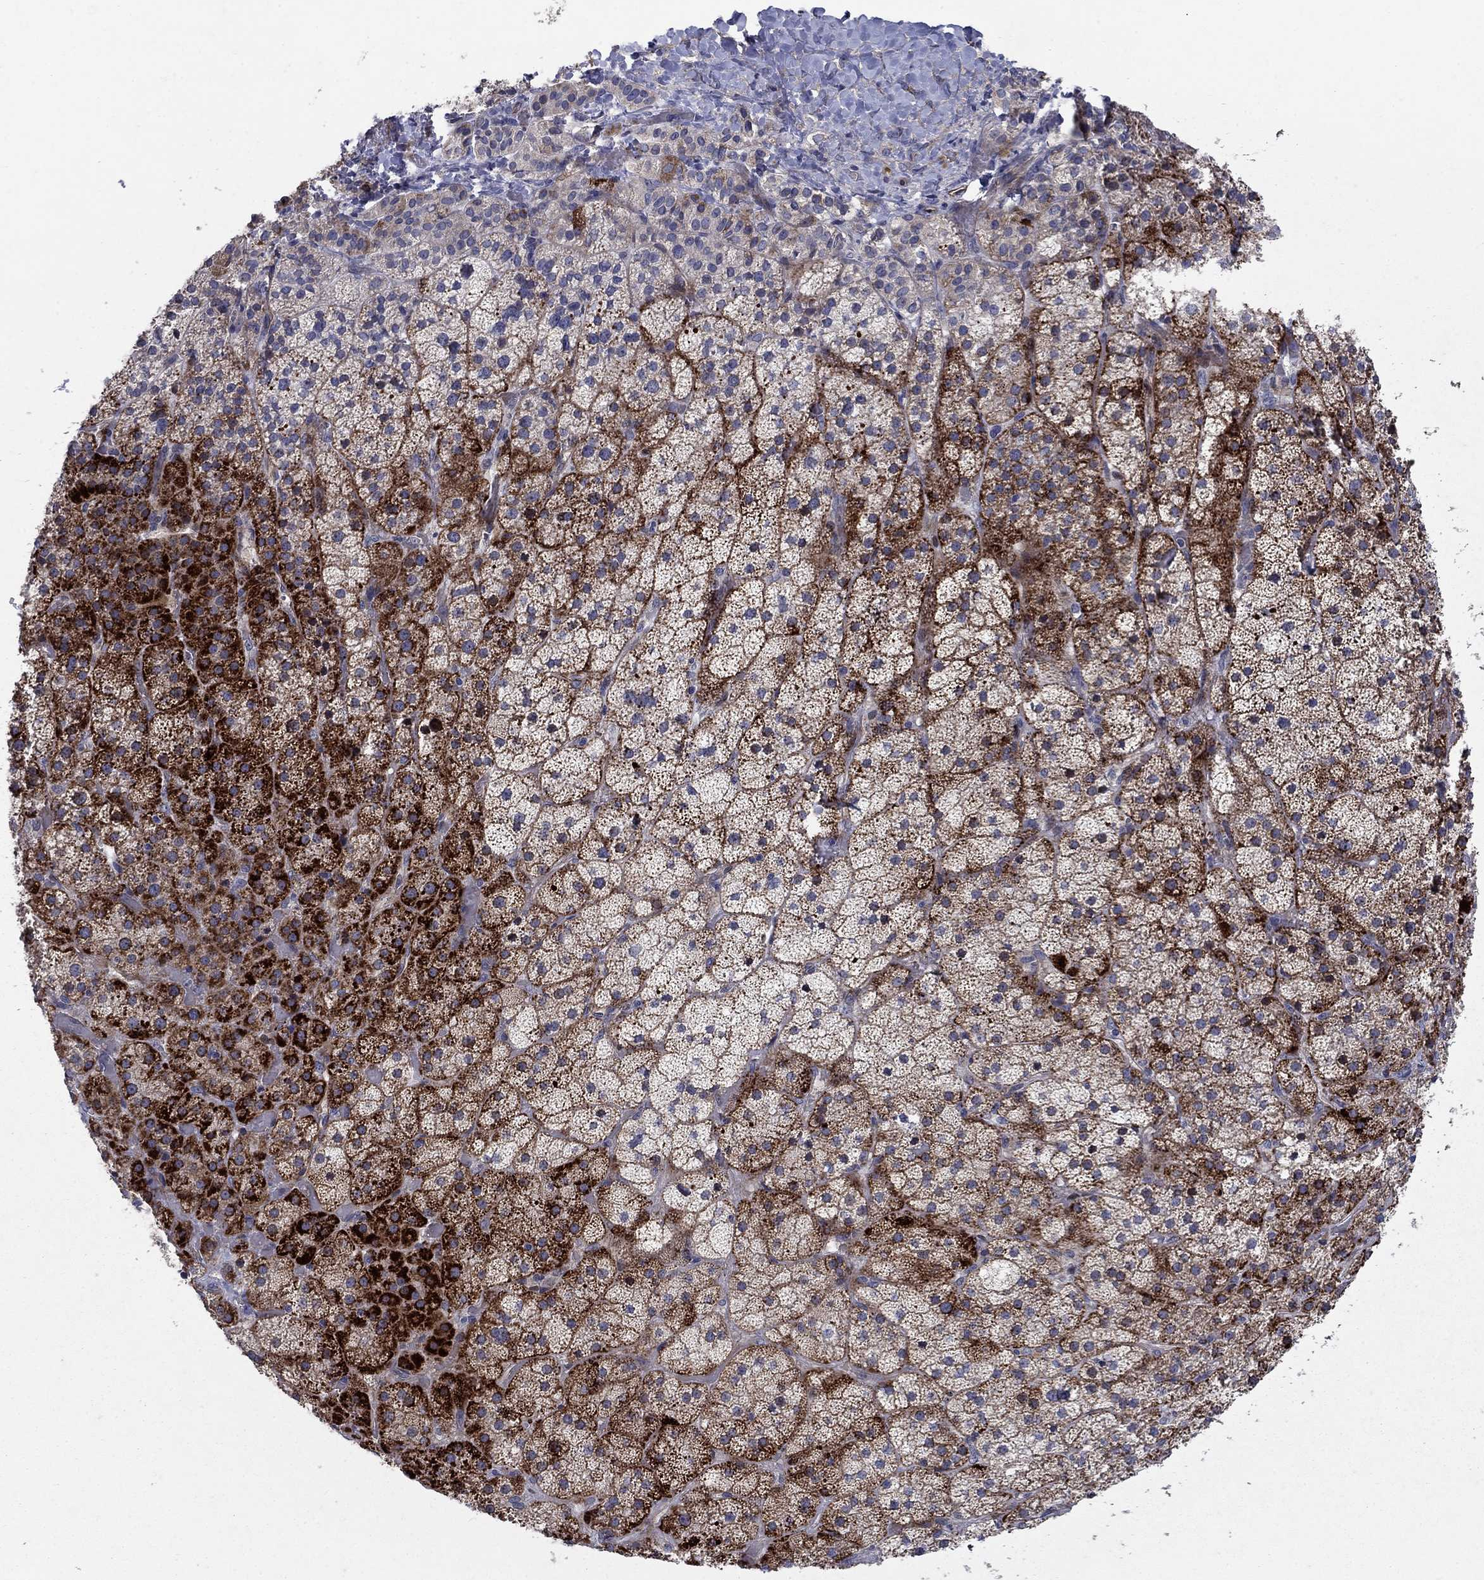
{"staining": {"intensity": "strong", "quantity": "25%-75%", "location": "cytoplasmic/membranous"}, "tissue": "adrenal gland", "cell_type": "Glandular cells", "image_type": "normal", "snomed": [{"axis": "morphology", "description": "Normal tissue, NOS"}, {"axis": "topography", "description": "Adrenal gland"}], "caption": "Immunohistochemical staining of benign adrenal gland reveals 25%-75% levels of strong cytoplasmic/membranous protein staining in approximately 25%-75% of glandular cells.", "gene": "SLC7A1", "patient": {"sex": "male", "age": 57}}